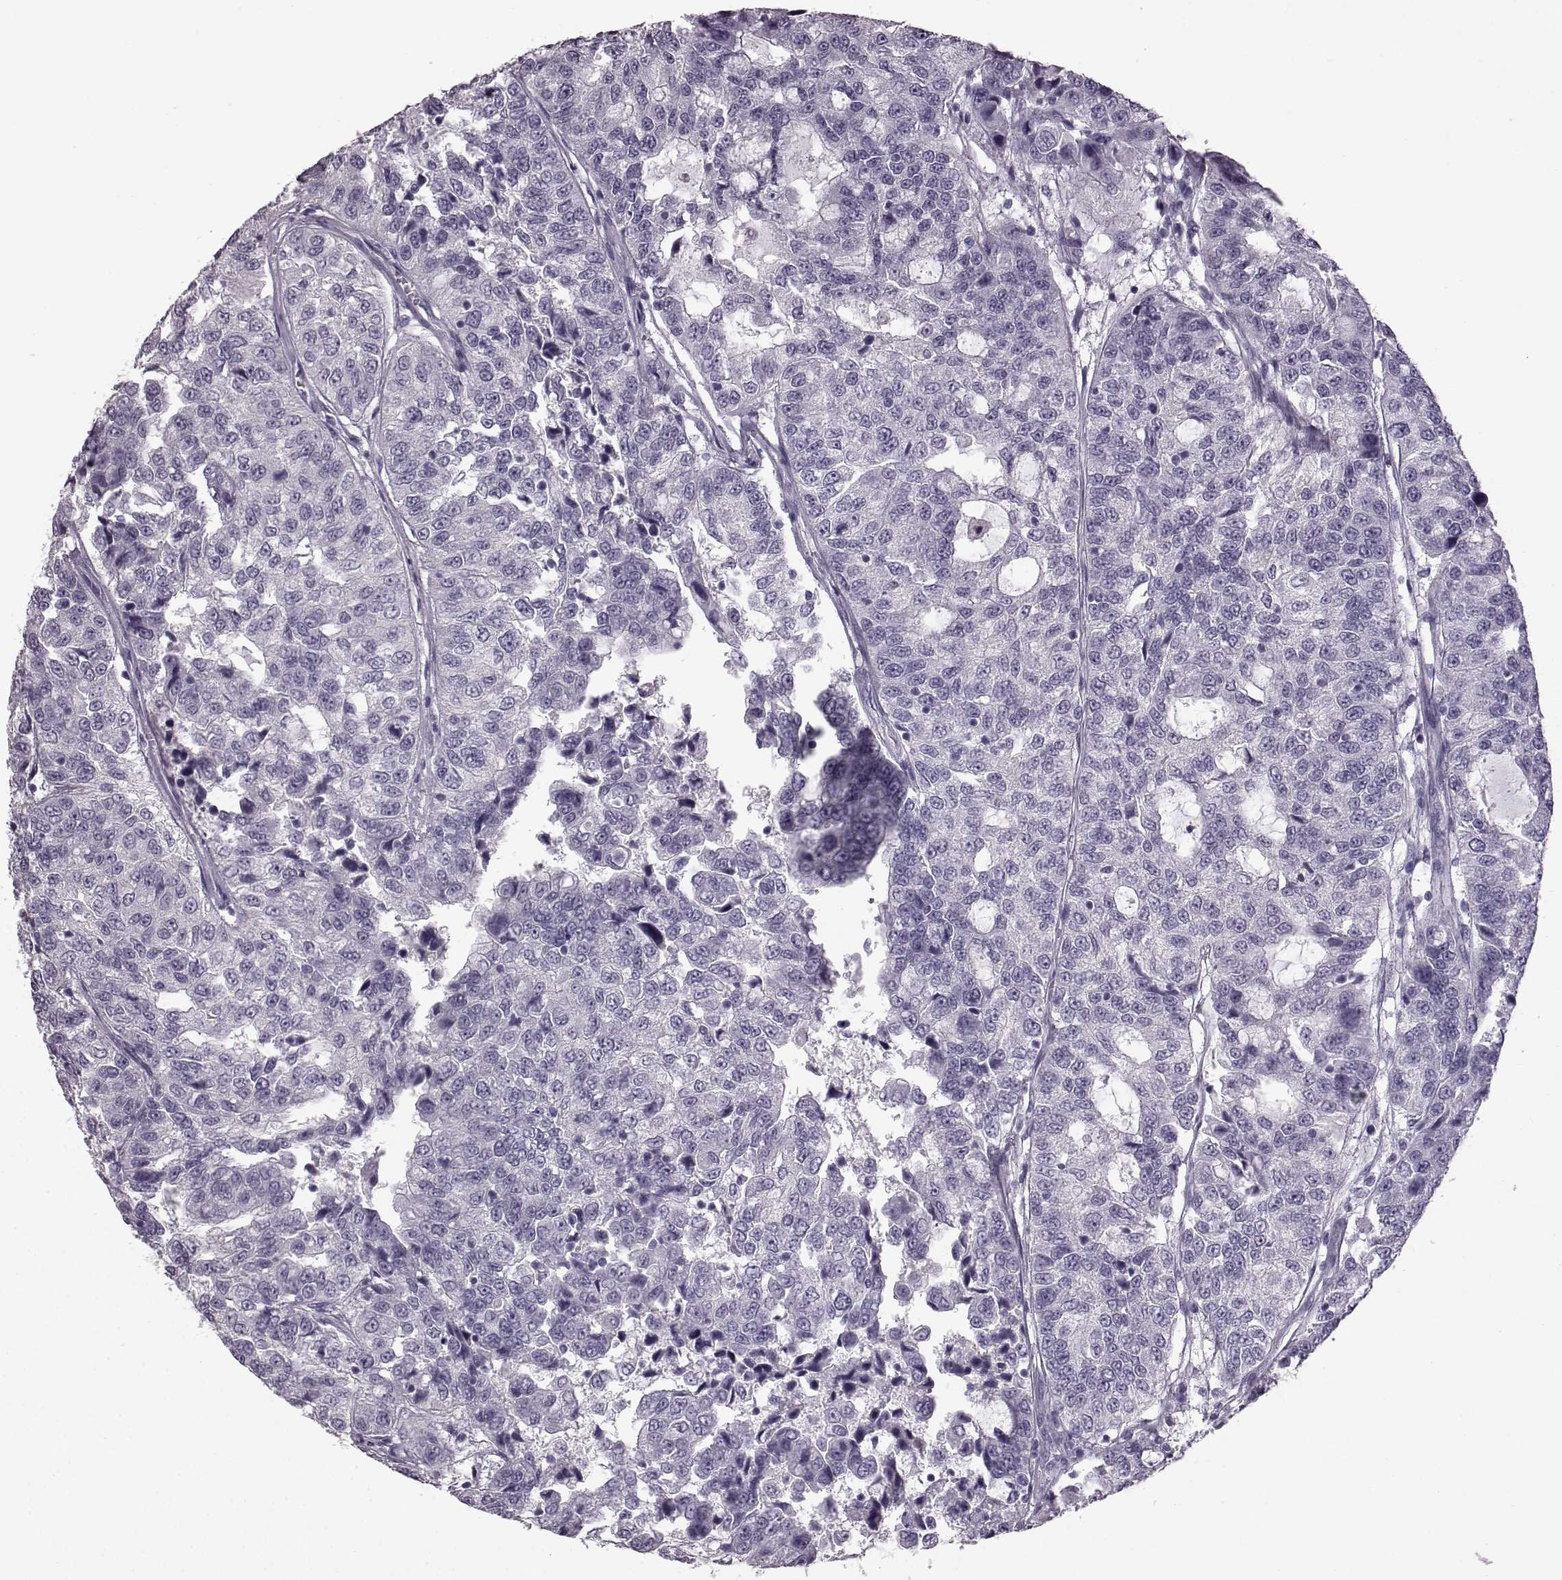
{"staining": {"intensity": "negative", "quantity": "none", "location": "none"}, "tissue": "urothelial cancer", "cell_type": "Tumor cells", "image_type": "cancer", "snomed": [{"axis": "morphology", "description": "Urothelial carcinoma, NOS"}, {"axis": "morphology", "description": "Urothelial carcinoma, High grade"}, {"axis": "topography", "description": "Urinary bladder"}], "caption": "An immunohistochemistry (IHC) image of transitional cell carcinoma is shown. There is no staining in tumor cells of transitional cell carcinoma.", "gene": "AIPL1", "patient": {"sex": "female", "age": 73}}